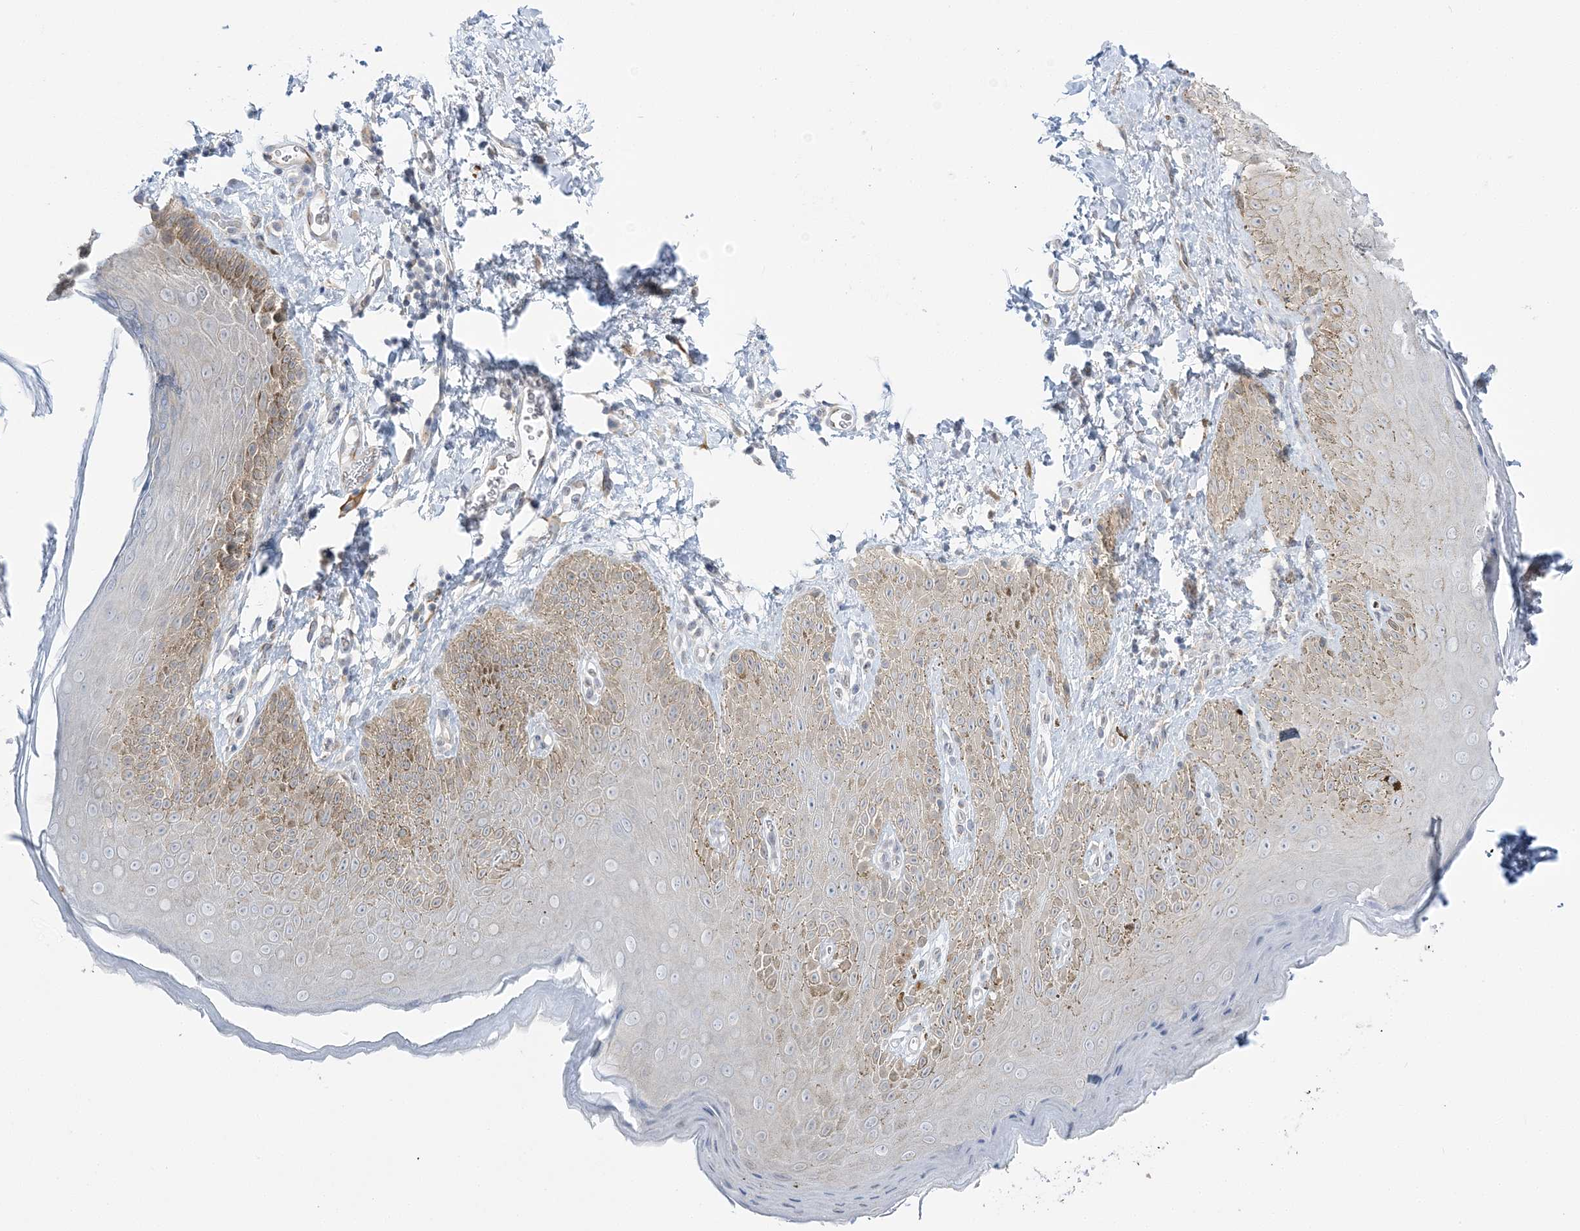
{"staining": {"intensity": "weak", "quantity": "25%-75%", "location": "cytoplasmic/membranous,nuclear"}, "tissue": "skin", "cell_type": "Epidermal cells", "image_type": "normal", "snomed": [{"axis": "morphology", "description": "Normal tissue, NOS"}, {"axis": "topography", "description": "Anal"}], "caption": "Normal skin reveals weak cytoplasmic/membranous,nuclear staining in approximately 25%-75% of epidermal cells.", "gene": "THADA", "patient": {"sex": "male", "age": 44}}